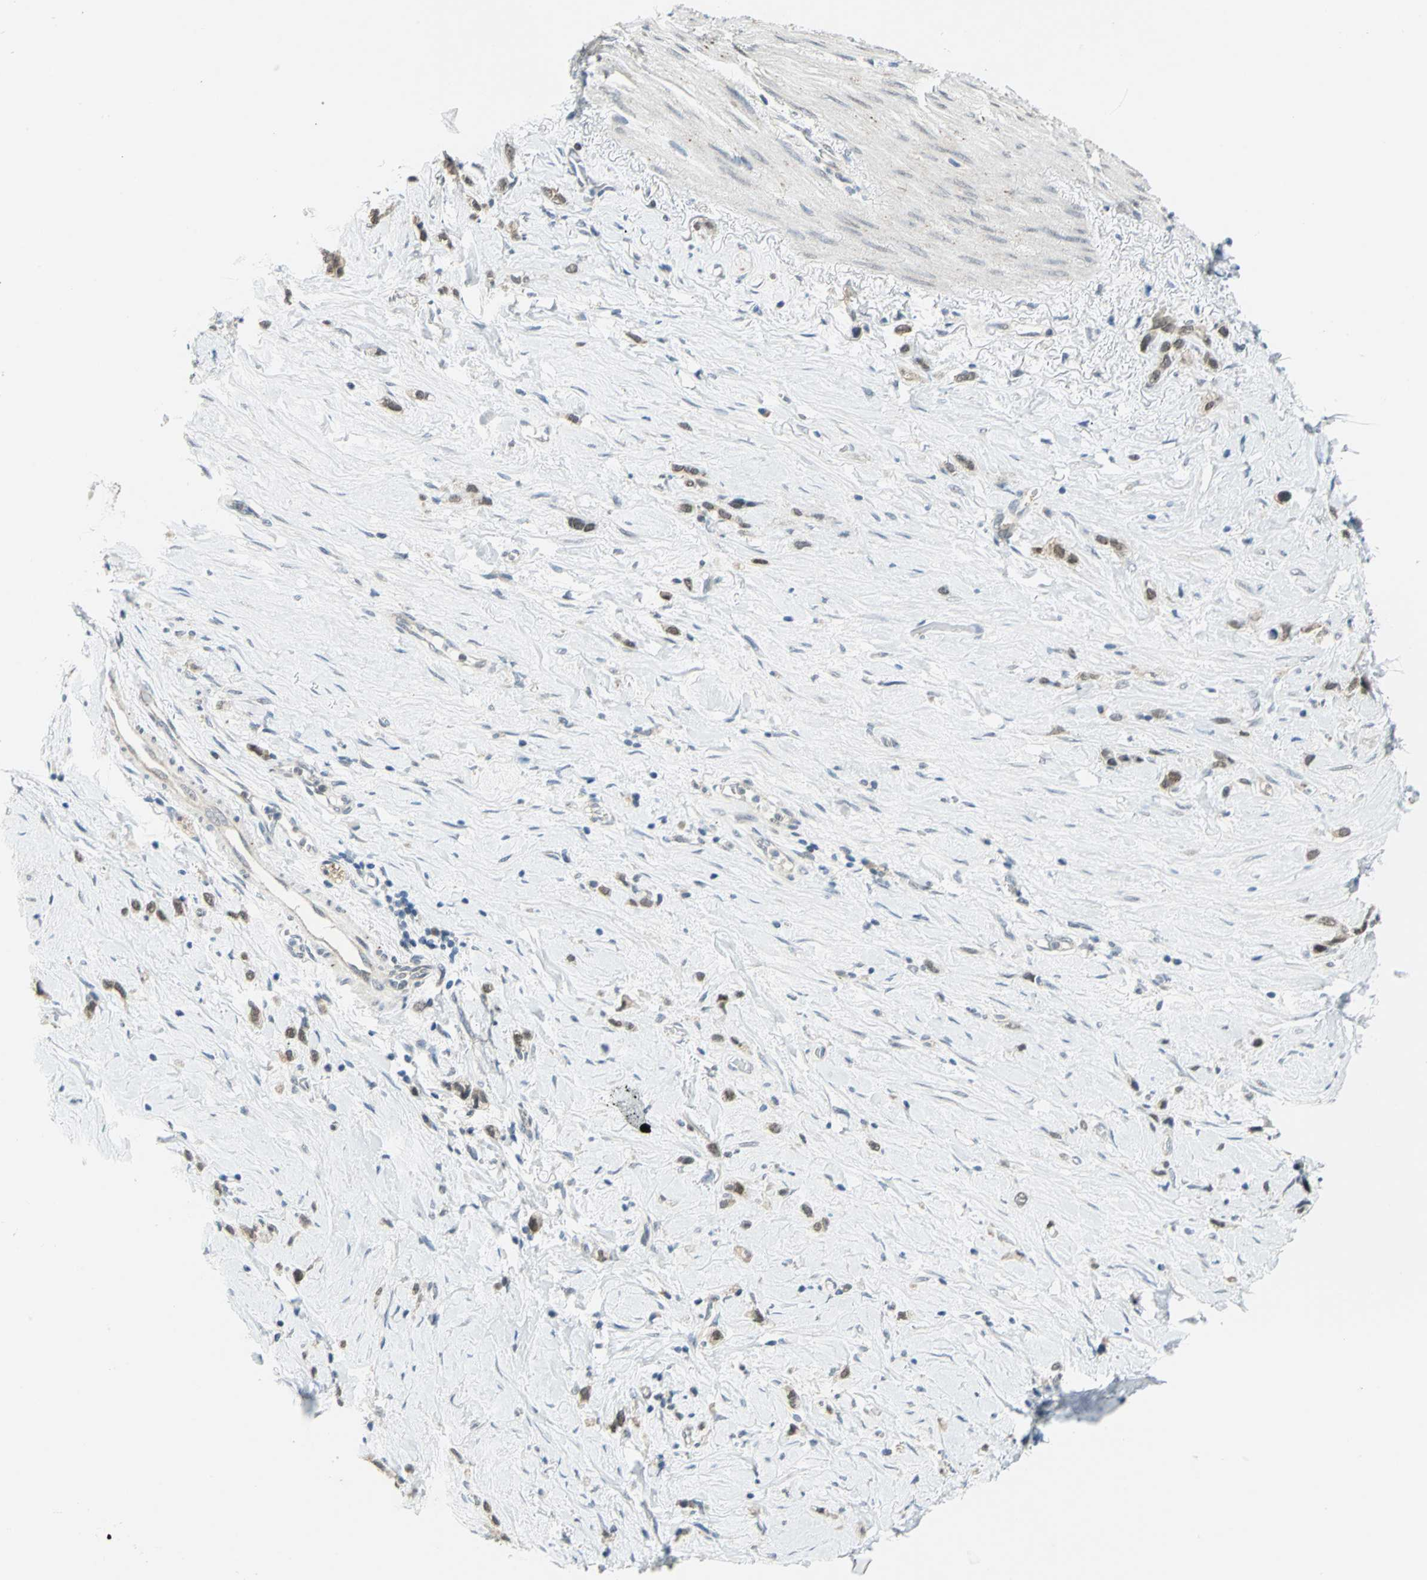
{"staining": {"intensity": "weak", "quantity": ">75%", "location": "cytoplasmic/membranous,nuclear"}, "tissue": "stomach cancer", "cell_type": "Tumor cells", "image_type": "cancer", "snomed": [{"axis": "morphology", "description": "Normal tissue, NOS"}, {"axis": "morphology", "description": "Adenocarcinoma, NOS"}, {"axis": "morphology", "description": "Adenocarcinoma, High grade"}, {"axis": "topography", "description": "Stomach, upper"}, {"axis": "topography", "description": "Stomach"}], "caption": "Immunohistochemical staining of adenocarcinoma (stomach) displays low levels of weak cytoplasmic/membranous and nuclear protein expression in approximately >75% of tumor cells.", "gene": "PIN1", "patient": {"sex": "female", "age": 65}}